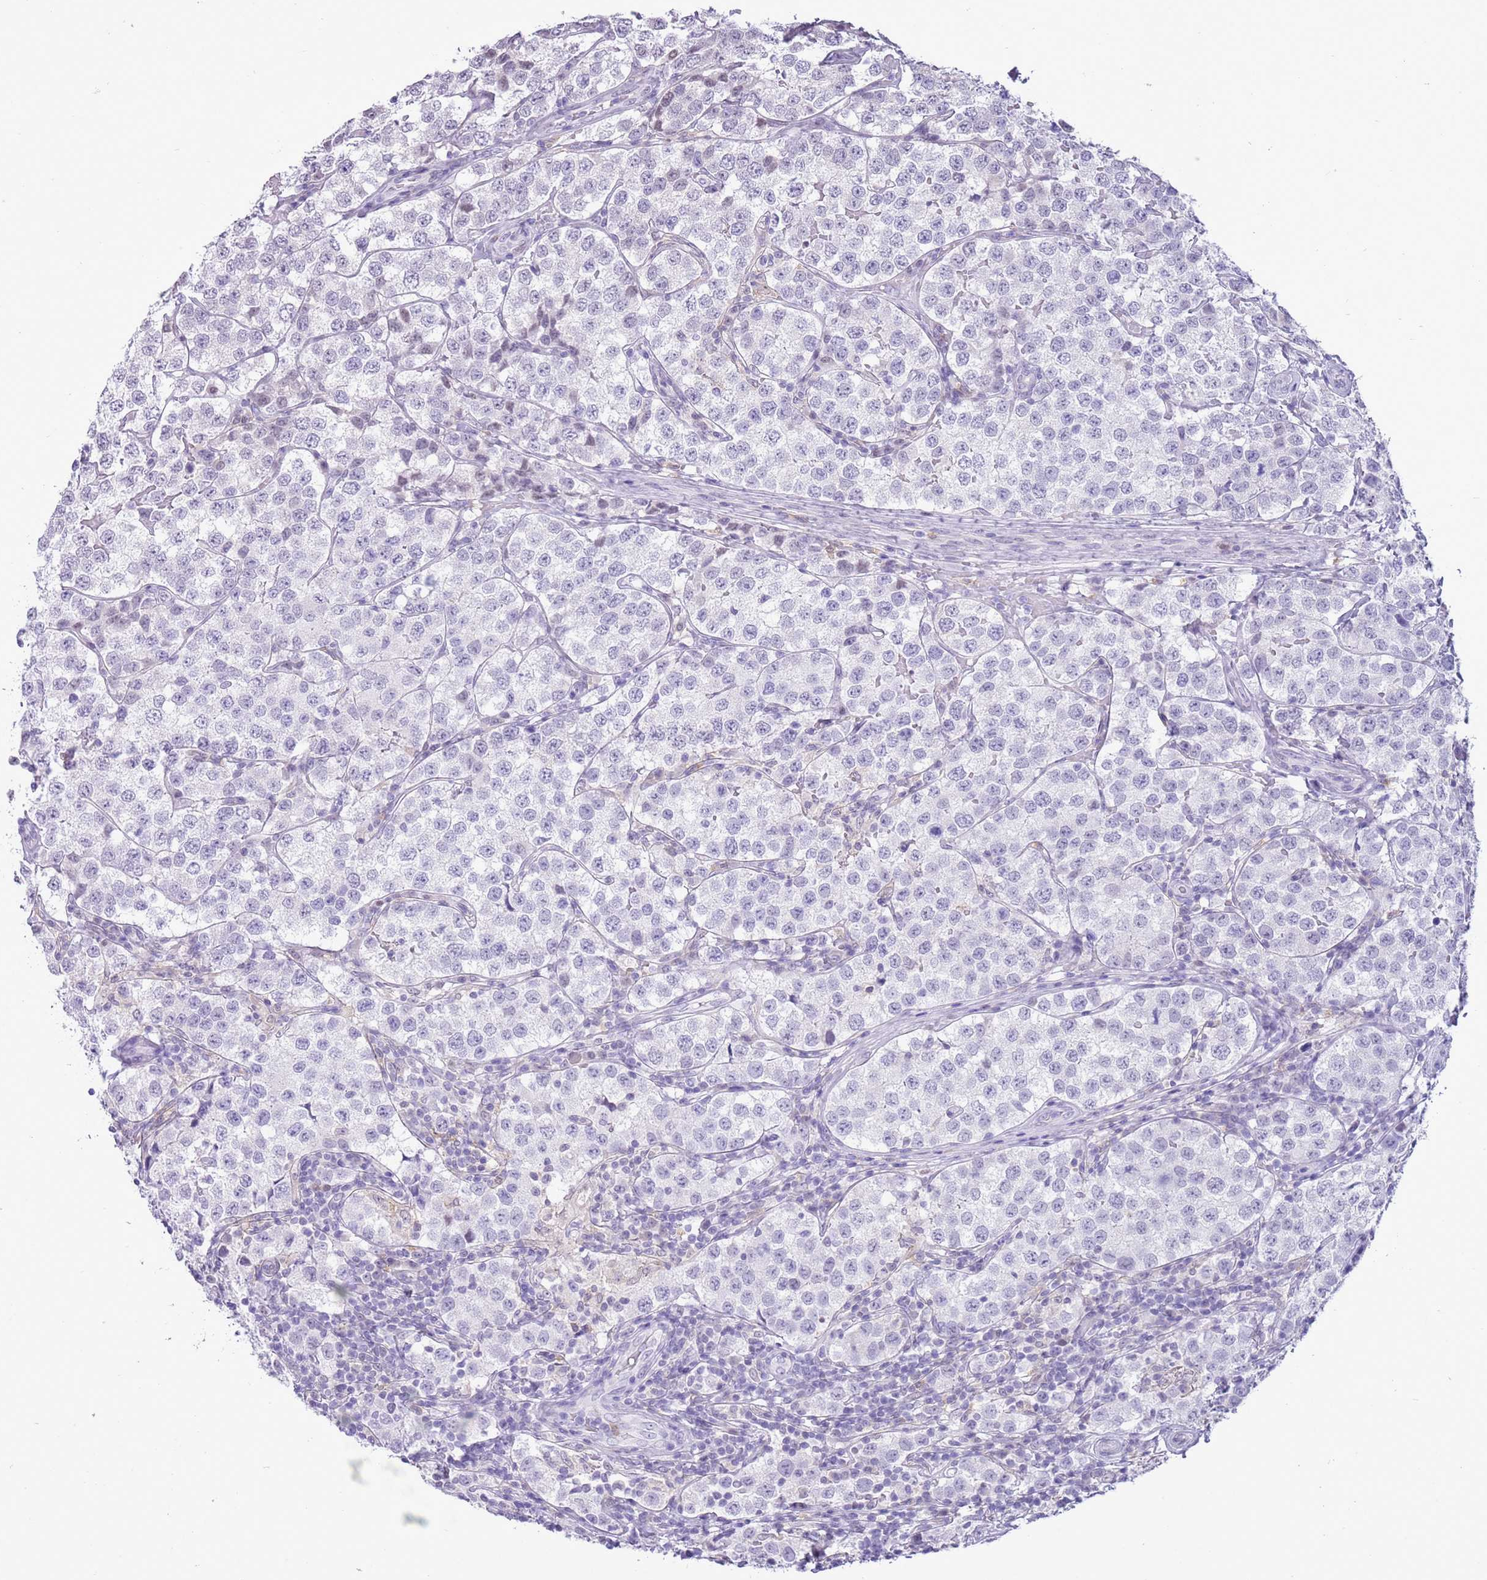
{"staining": {"intensity": "negative", "quantity": "none", "location": "none"}, "tissue": "testis cancer", "cell_type": "Tumor cells", "image_type": "cancer", "snomed": [{"axis": "morphology", "description": "Seminoma, NOS"}, {"axis": "topography", "description": "Testis"}], "caption": "Image shows no protein staining in tumor cells of seminoma (testis) tissue.", "gene": "PPP1R17", "patient": {"sex": "male", "age": 34}}